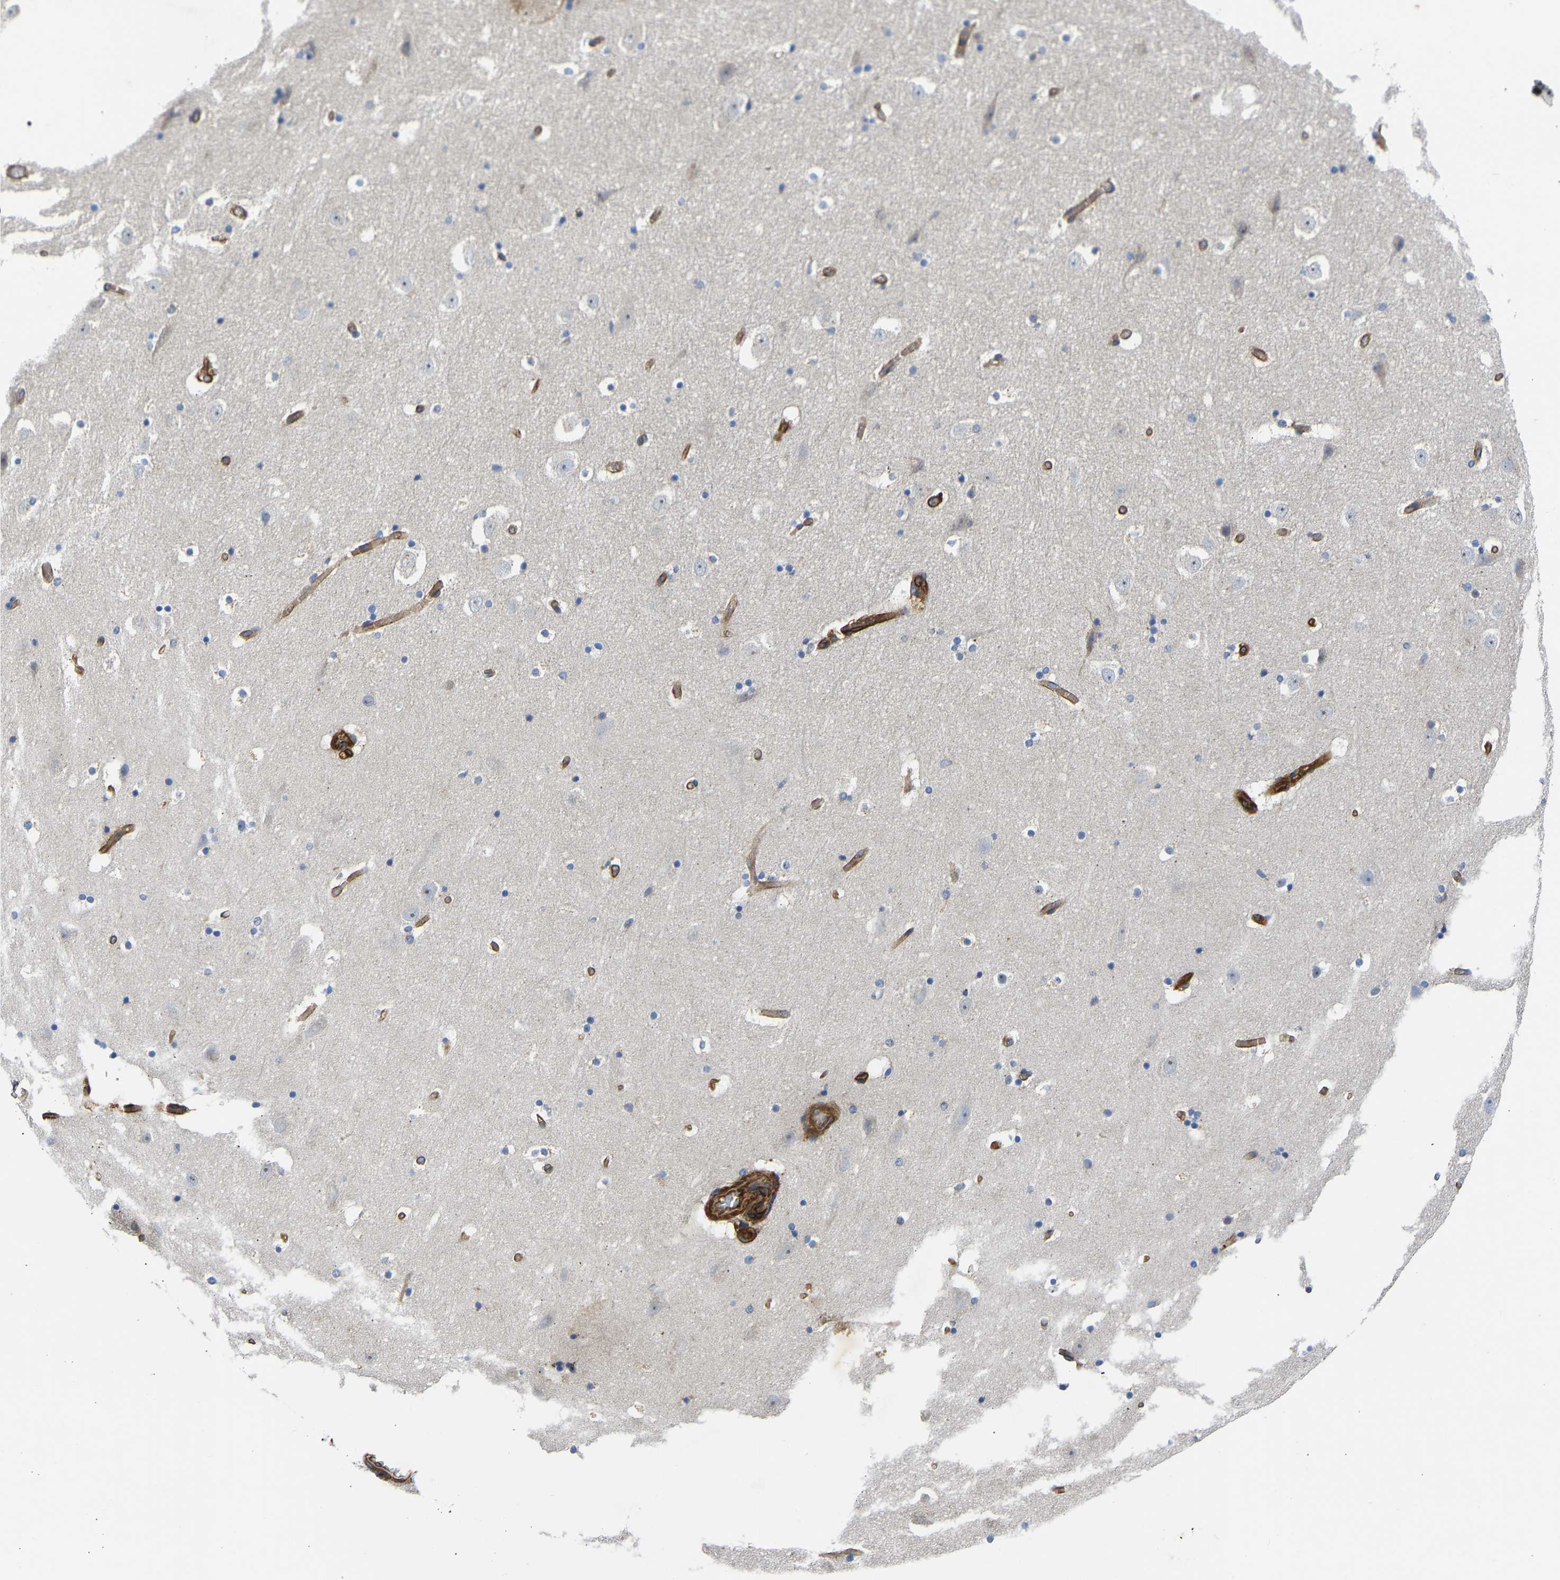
{"staining": {"intensity": "negative", "quantity": "none", "location": "none"}, "tissue": "hippocampus", "cell_type": "Glial cells", "image_type": "normal", "snomed": [{"axis": "morphology", "description": "Normal tissue, NOS"}, {"axis": "topography", "description": "Hippocampus"}], "caption": "There is no significant expression in glial cells of hippocampus. Brightfield microscopy of immunohistochemistry stained with DAB (brown) and hematoxylin (blue), captured at high magnification.", "gene": "MYO1C", "patient": {"sex": "male", "age": 45}}